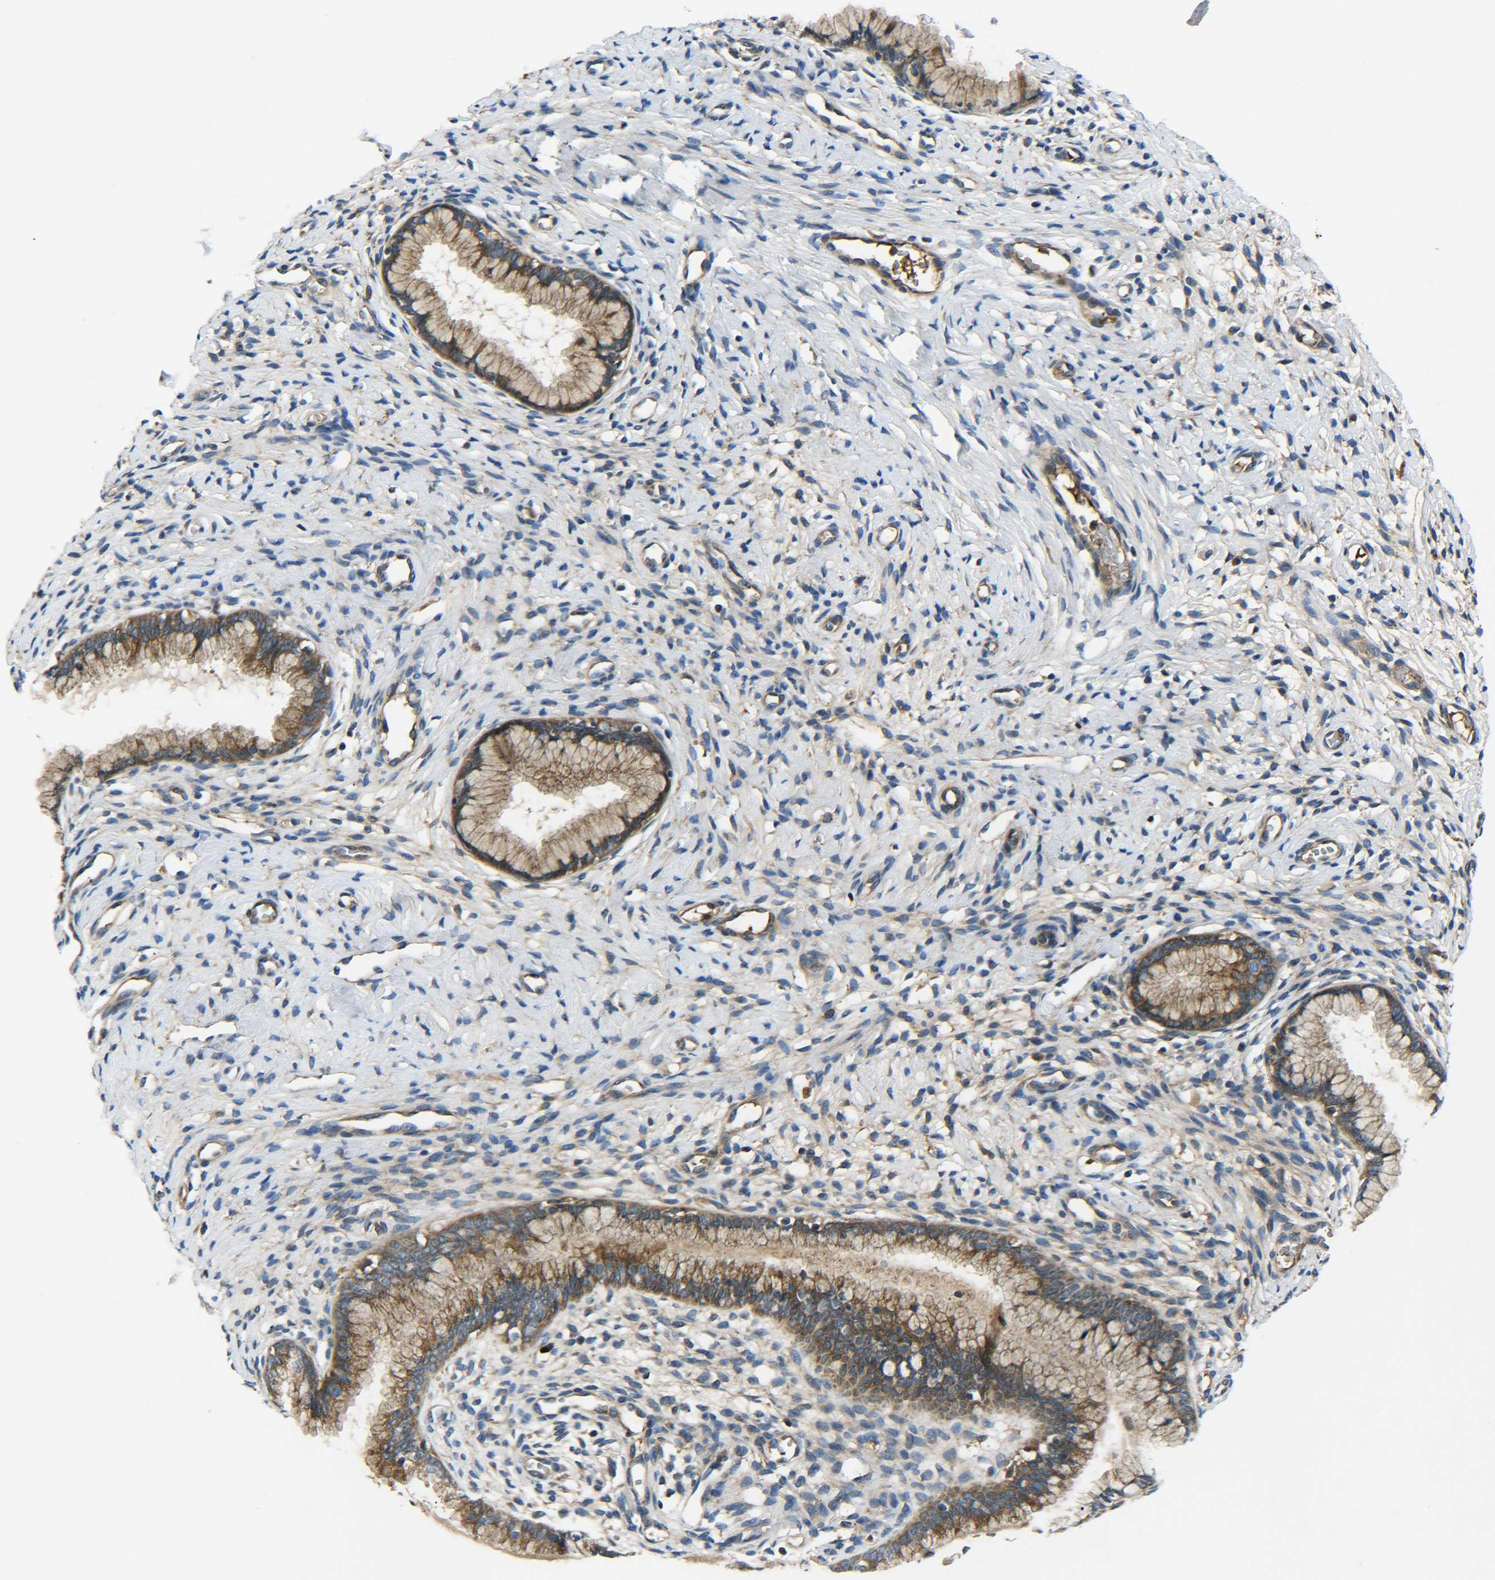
{"staining": {"intensity": "moderate", "quantity": ">75%", "location": "cytoplasmic/membranous"}, "tissue": "cervix", "cell_type": "Glandular cells", "image_type": "normal", "snomed": [{"axis": "morphology", "description": "Normal tissue, NOS"}, {"axis": "topography", "description": "Cervix"}], "caption": "Protein expression analysis of benign cervix displays moderate cytoplasmic/membranous positivity in about >75% of glandular cells.", "gene": "RAB1B", "patient": {"sex": "female", "age": 65}}